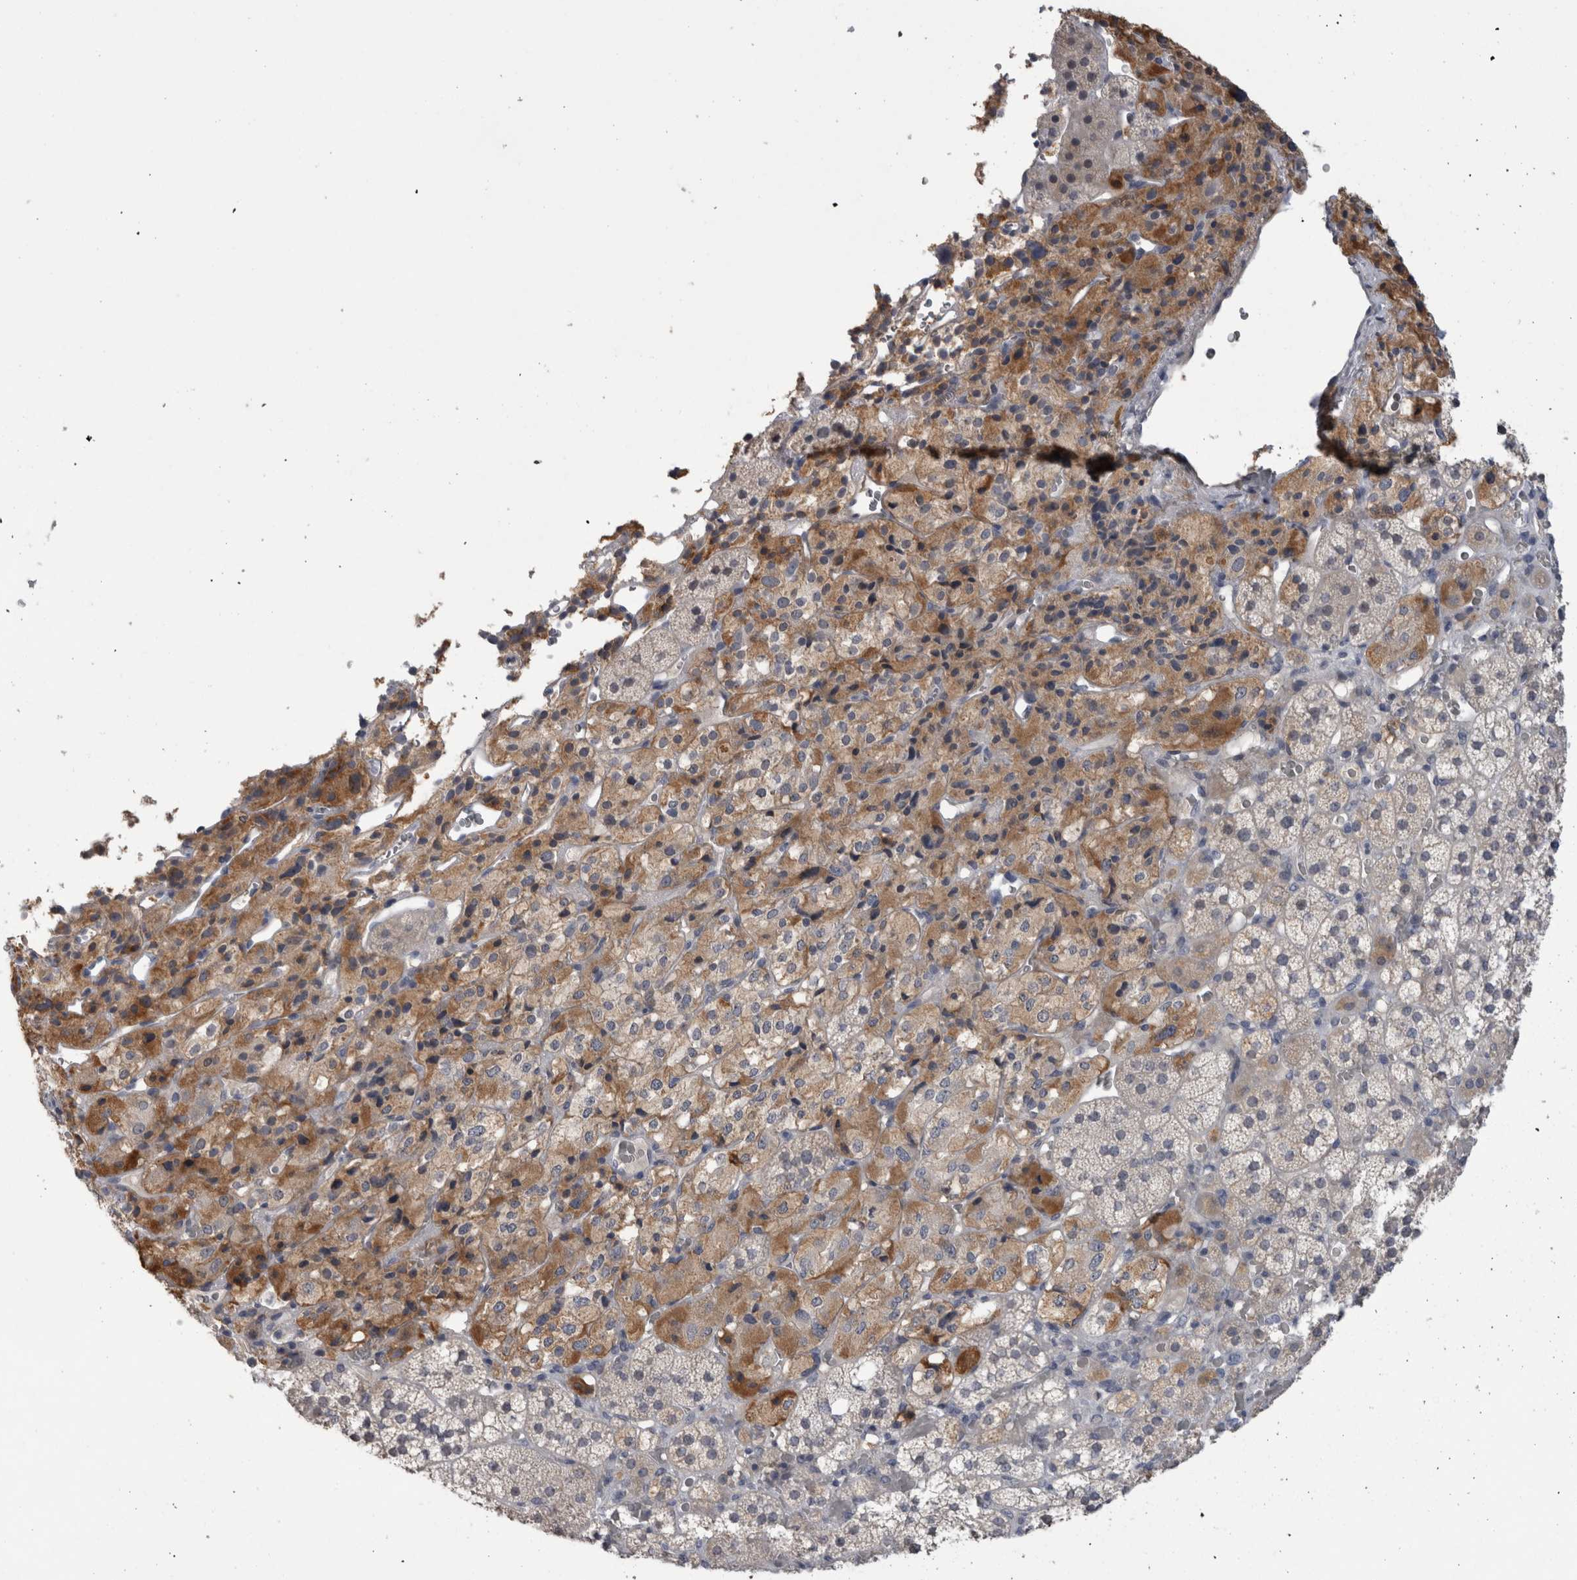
{"staining": {"intensity": "moderate", "quantity": "25%-75%", "location": "cytoplasmic/membranous"}, "tissue": "adrenal gland", "cell_type": "Glandular cells", "image_type": "normal", "snomed": [{"axis": "morphology", "description": "Normal tissue, NOS"}, {"axis": "topography", "description": "Adrenal gland"}], "caption": "Adrenal gland was stained to show a protein in brown. There is medium levels of moderate cytoplasmic/membranous expression in about 25%-75% of glandular cells. (DAB (3,3'-diaminobenzidine) IHC with brightfield microscopy, high magnification).", "gene": "ADAM2", "patient": {"sex": "female", "age": 44}}